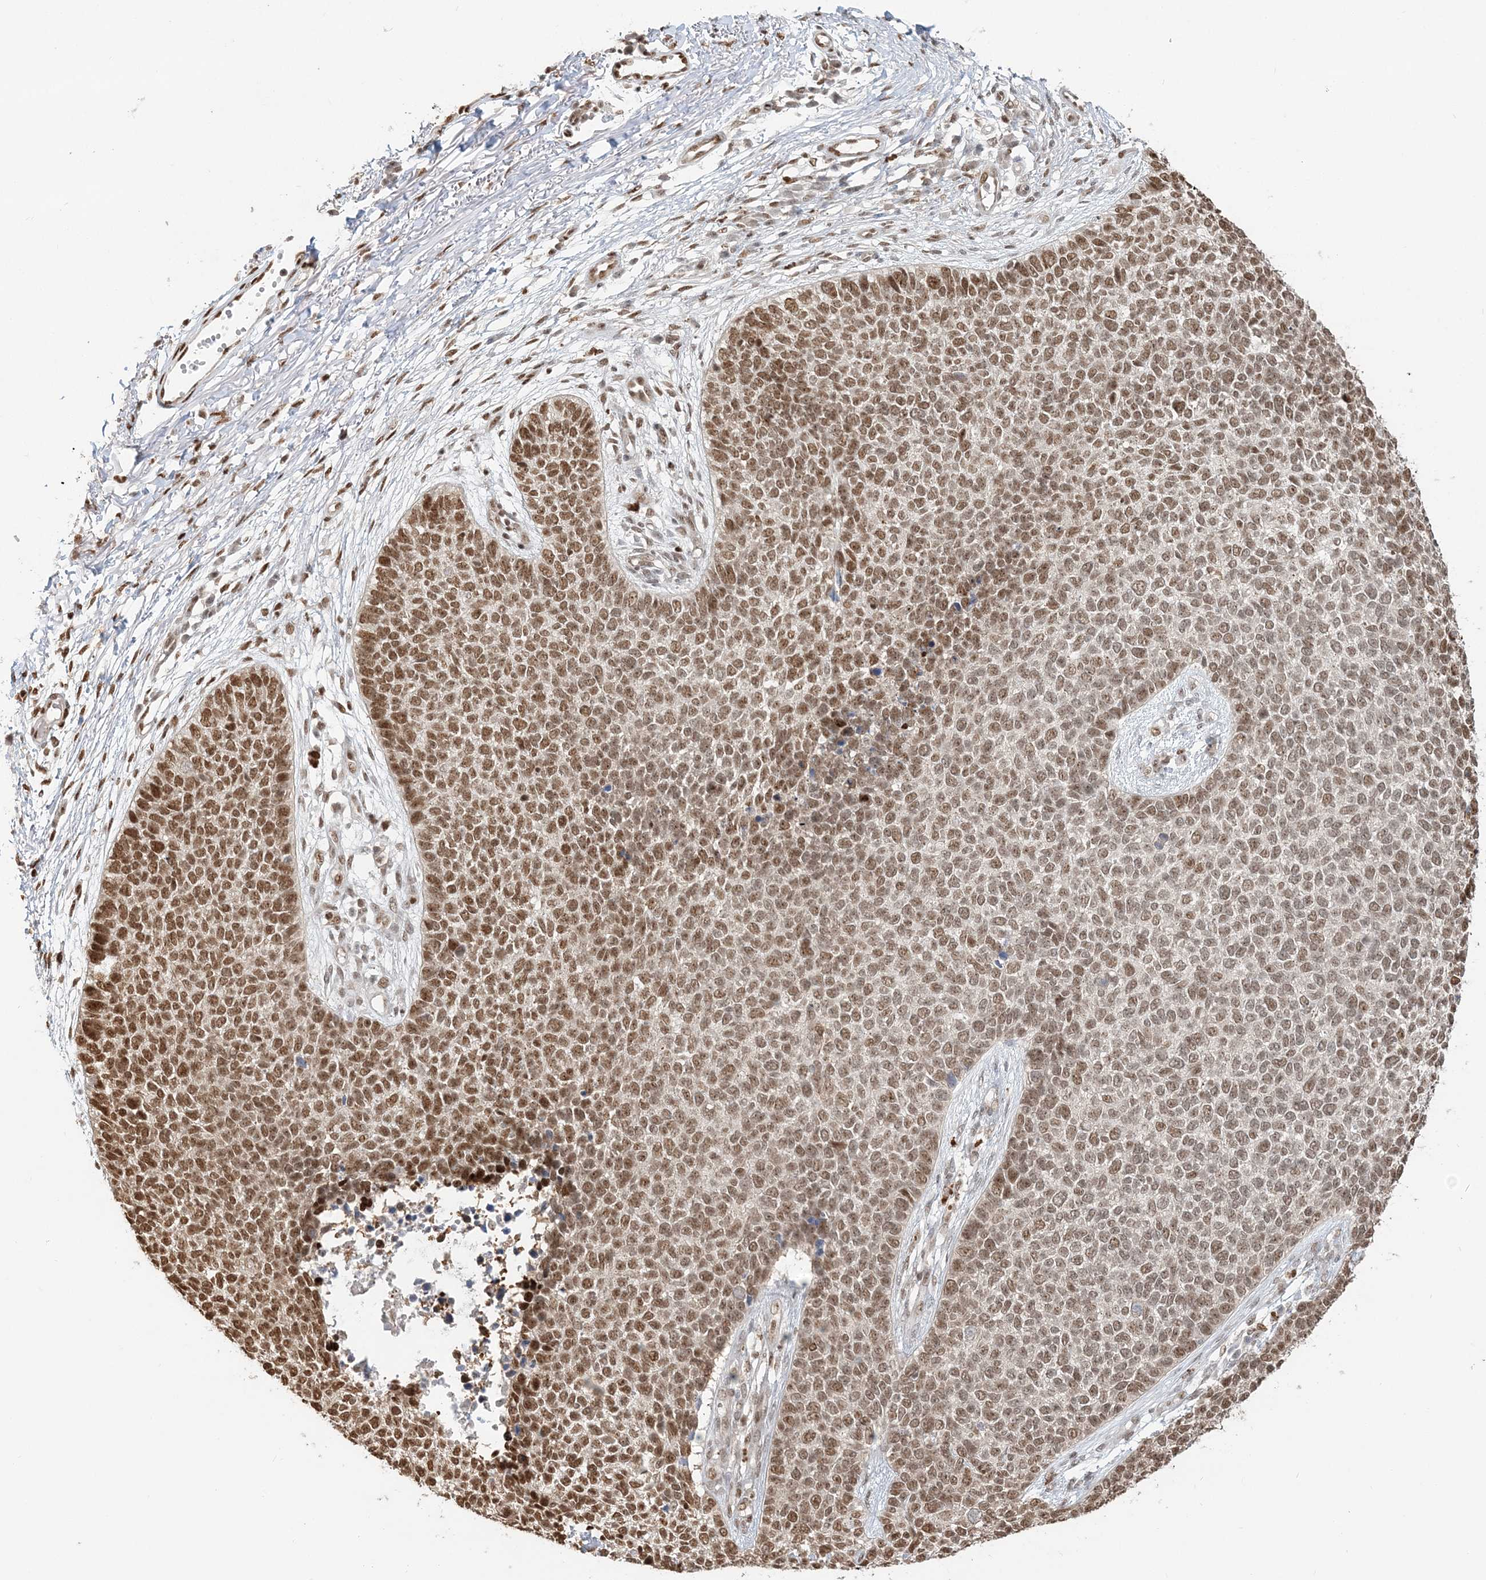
{"staining": {"intensity": "moderate", "quantity": ">75%", "location": "nuclear"}, "tissue": "skin cancer", "cell_type": "Tumor cells", "image_type": "cancer", "snomed": [{"axis": "morphology", "description": "Basal cell carcinoma"}, {"axis": "topography", "description": "Skin"}], "caption": "Immunohistochemical staining of human skin cancer shows moderate nuclear protein positivity in approximately >75% of tumor cells. Nuclei are stained in blue.", "gene": "SUMO2", "patient": {"sex": "female", "age": 84}}